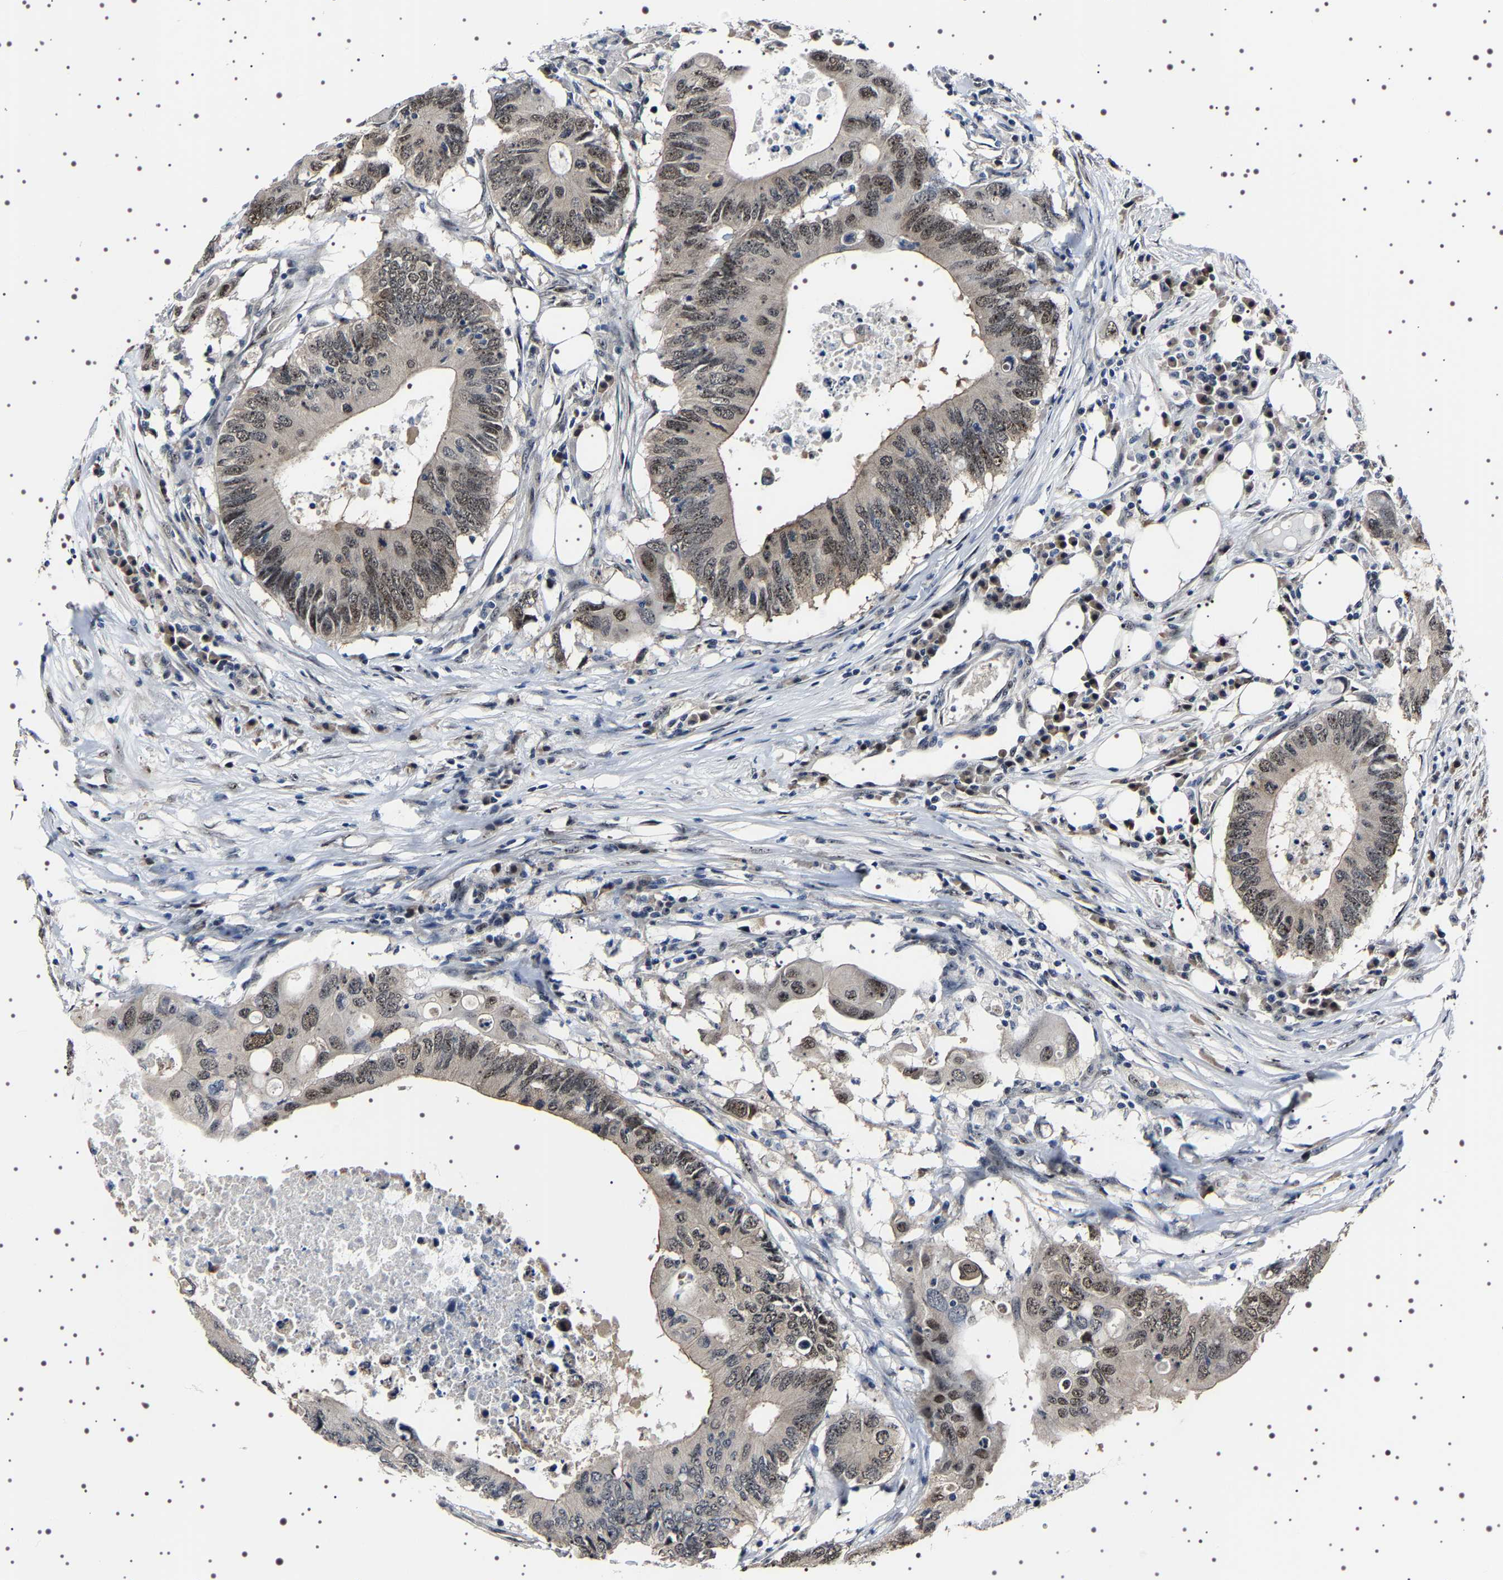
{"staining": {"intensity": "moderate", "quantity": "25%-75%", "location": "nuclear"}, "tissue": "colorectal cancer", "cell_type": "Tumor cells", "image_type": "cancer", "snomed": [{"axis": "morphology", "description": "Adenocarcinoma, NOS"}, {"axis": "topography", "description": "Colon"}], "caption": "A micrograph showing moderate nuclear staining in approximately 25%-75% of tumor cells in colorectal adenocarcinoma, as visualized by brown immunohistochemical staining.", "gene": "GNL3", "patient": {"sex": "male", "age": 71}}